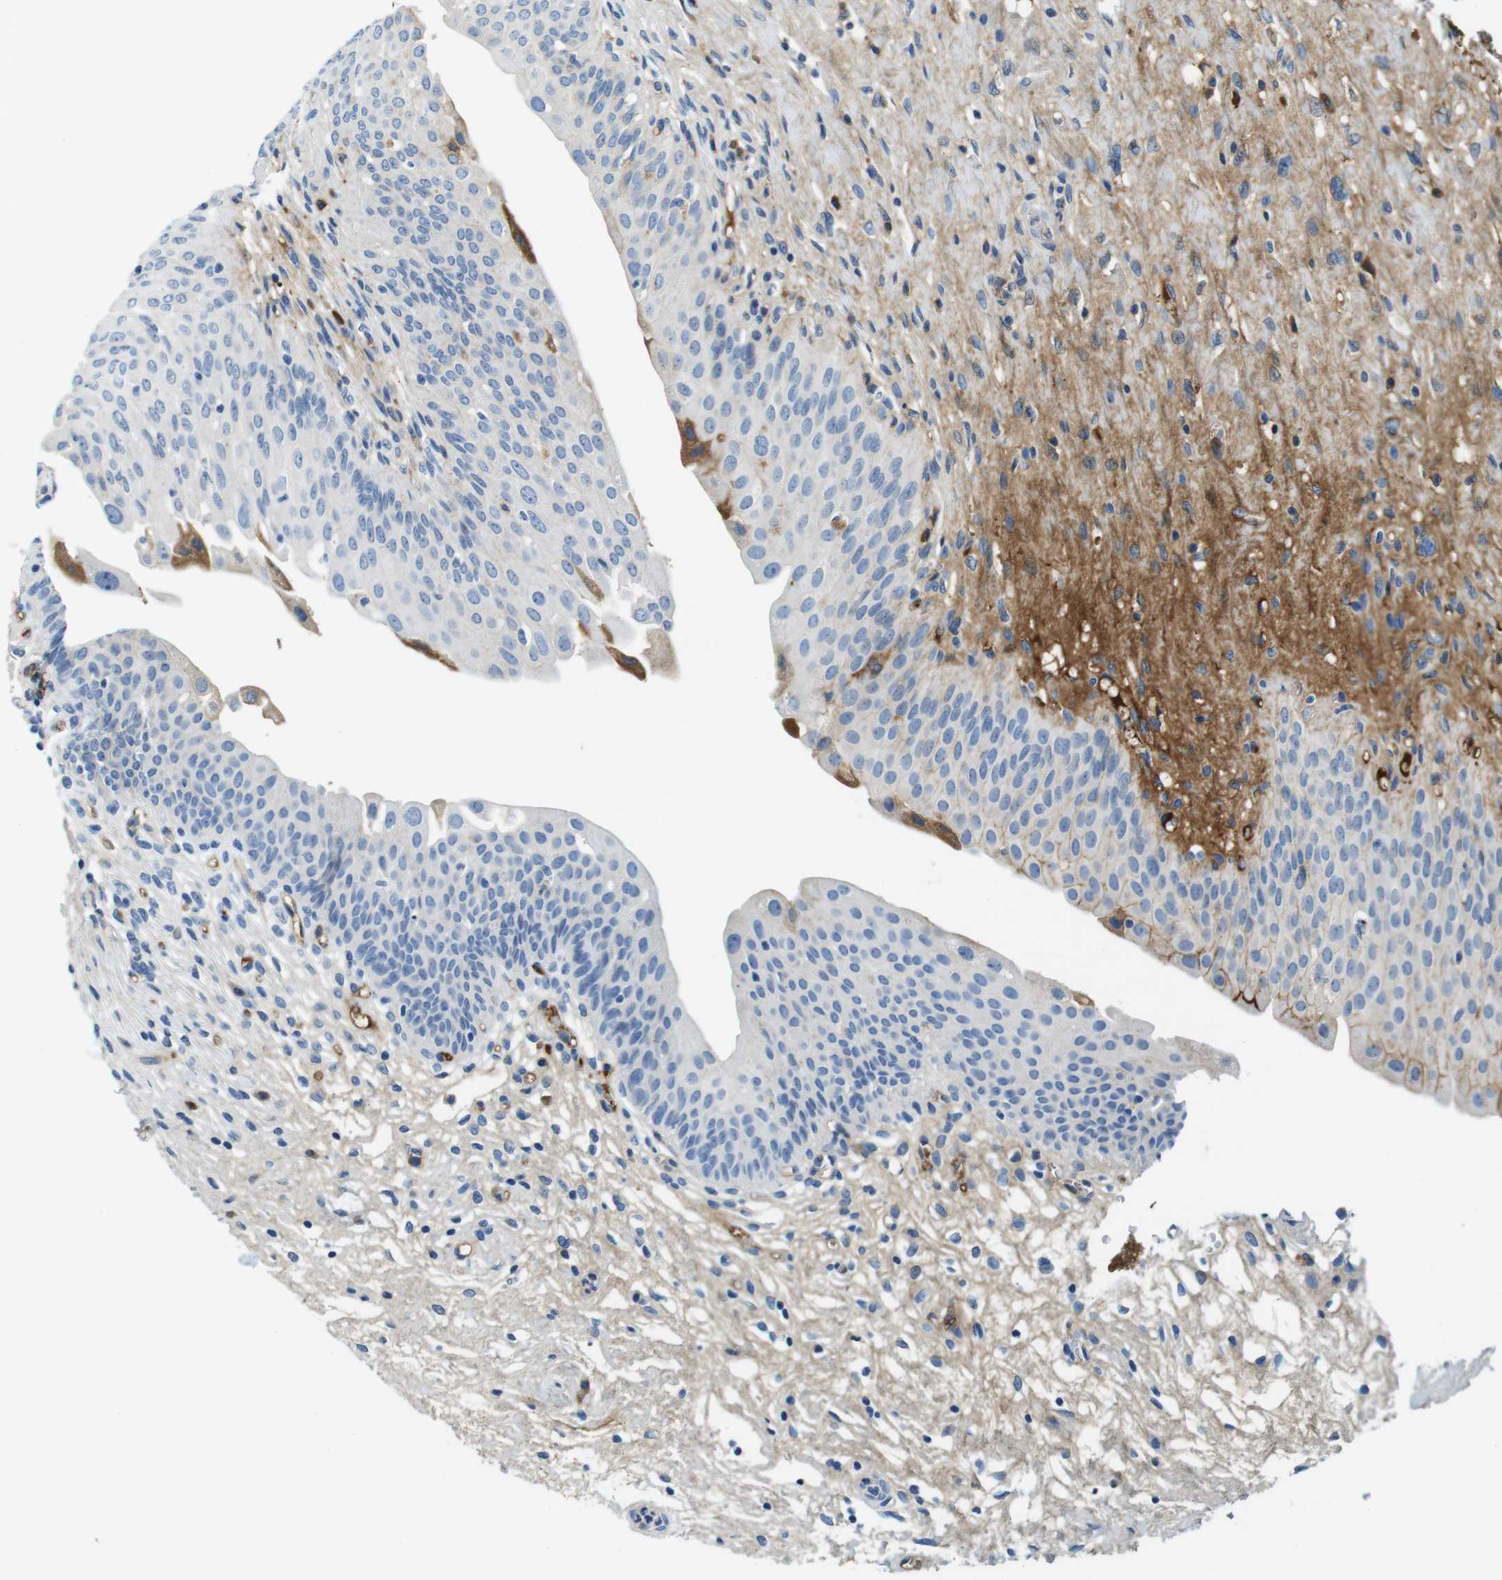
{"staining": {"intensity": "moderate", "quantity": "<25%", "location": "cytoplasmic/membranous"}, "tissue": "urinary bladder", "cell_type": "Urothelial cells", "image_type": "normal", "snomed": [{"axis": "morphology", "description": "Normal tissue, NOS"}, {"axis": "topography", "description": "Urinary bladder"}], "caption": "Protein staining of unremarkable urinary bladder demonstrates moderate cytoplasmic/membranous staining in about <25% of urothelial cells.", "gene": "IGHD", "patient": {"sex": "male", "age": 46}}